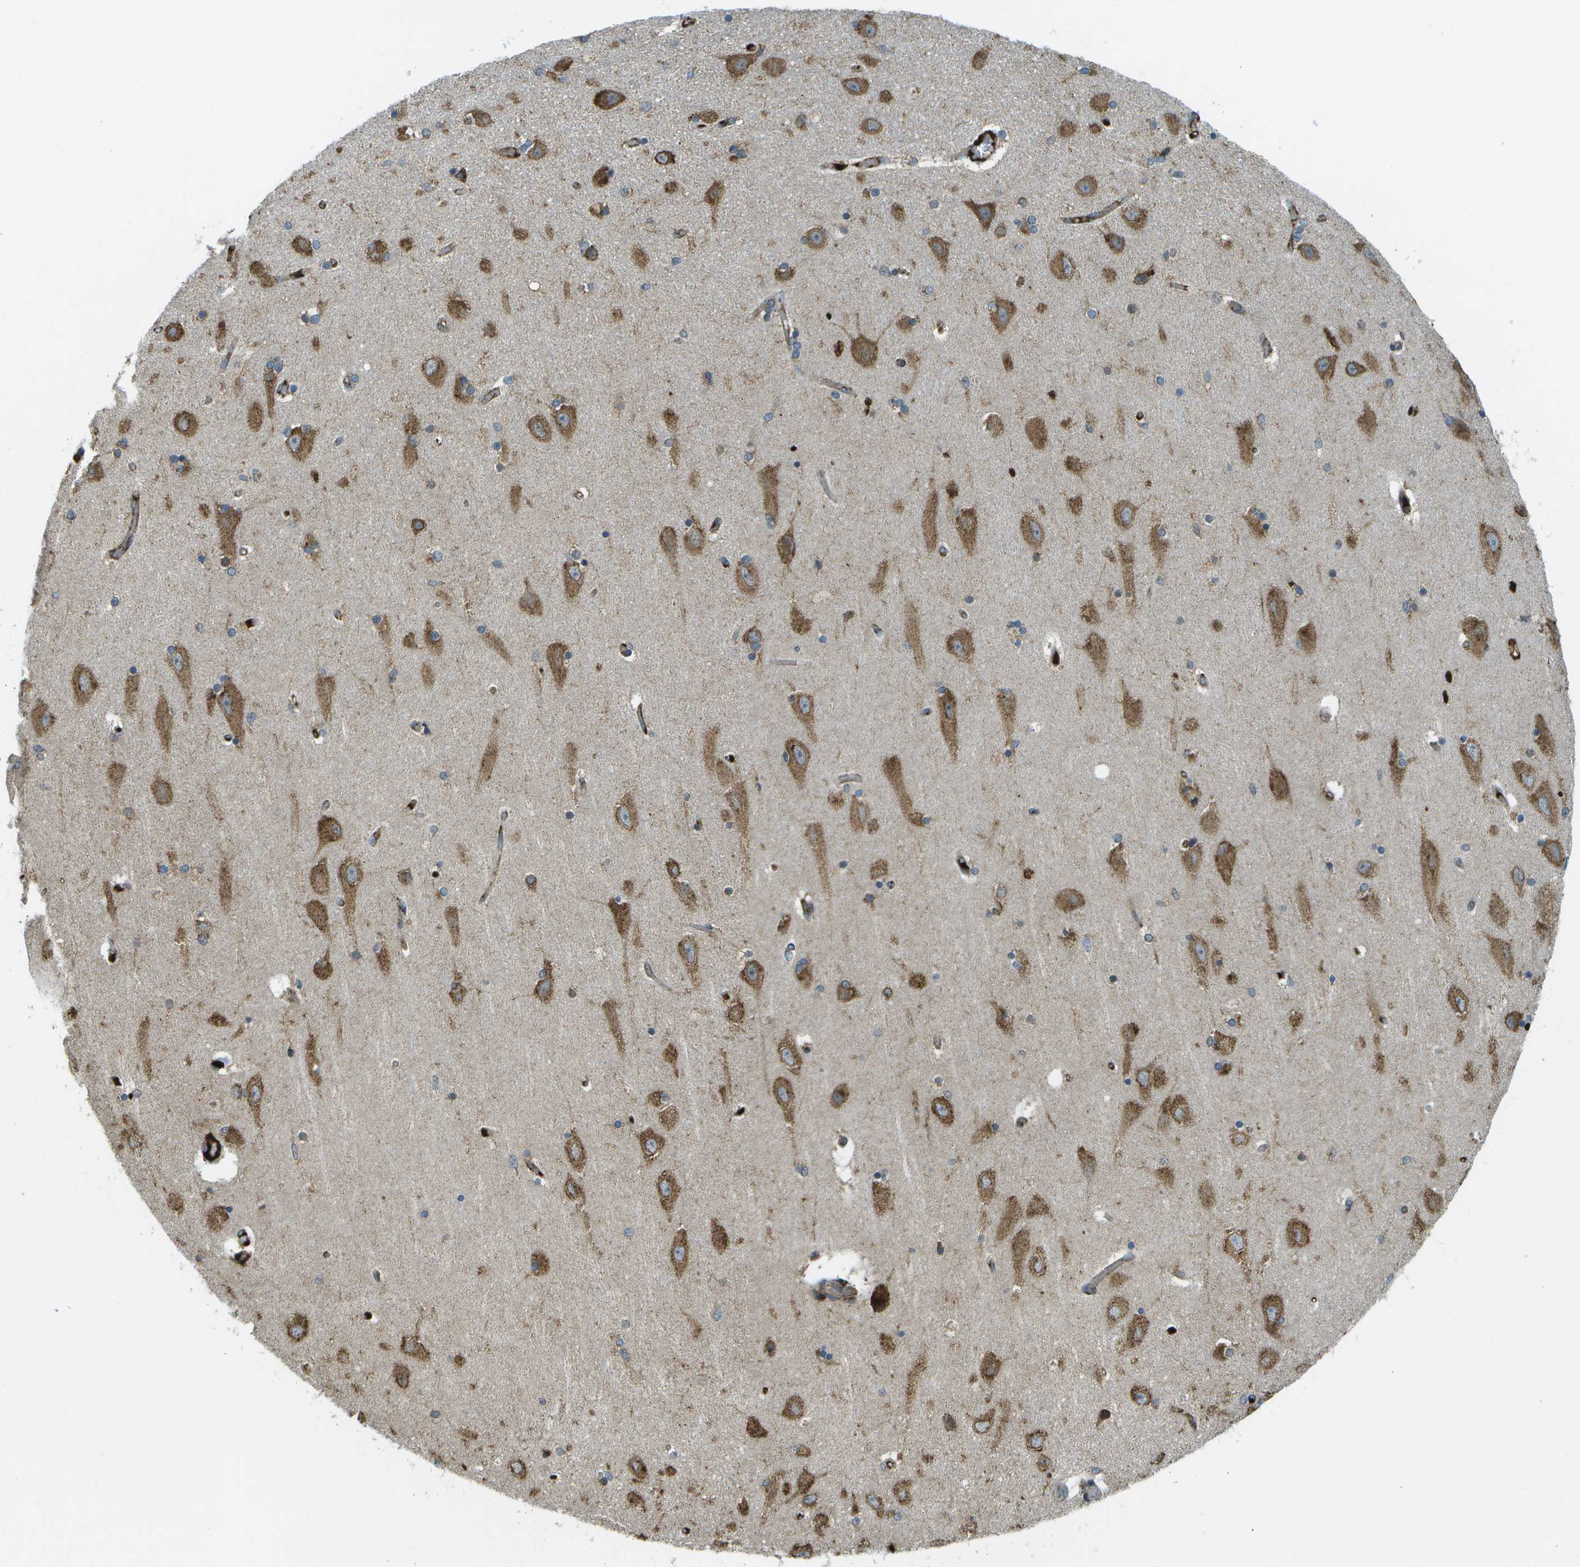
{"staining": {"intensity": "moderate", "quantity": "25%-75%", "location": "cytoplasmic/membranous"}, "tissue": "hippocampus", "cell_type": "Glial cells", "image_type": "normal", "snomed": [{"axis": "morphology", "description": "Normal tissue, NOS"}, {"axis": "topography", "description": "Hippocampus"}], "caption": "Hippocampus stained with a brown dye exhibits moderate cytoplasmic/membranous positive positivity in about 25%-75% of glial cells.", "gene": "USP30", "patient": {"sex": "female", "age": 54}}